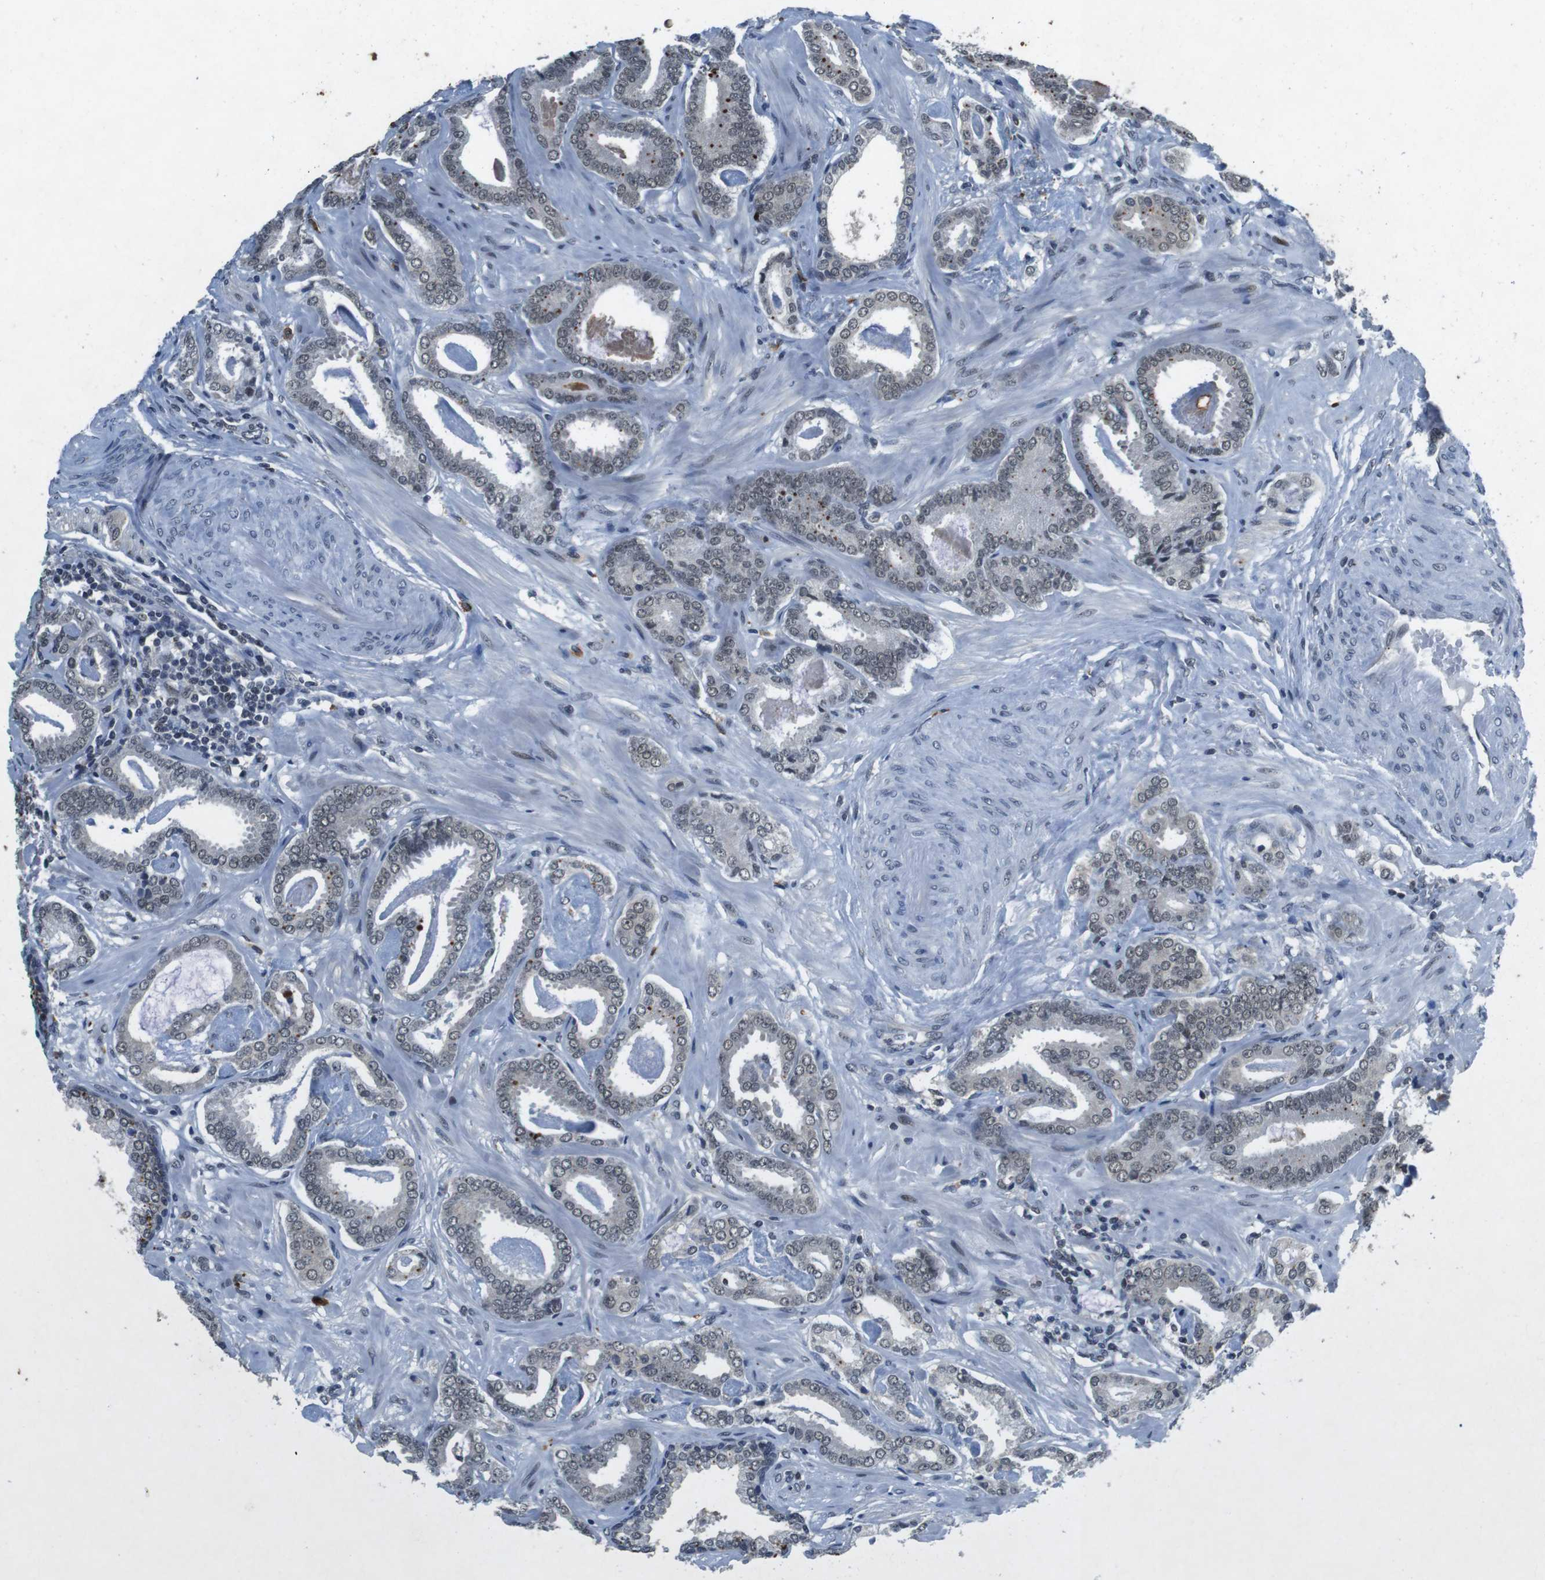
{"staining": {"intensity": "weak", "quantity": "<25%", "location": "nuclear"}, "tissue": "prostate cancer", "cell_type": "Tumor cells", "image_type": "cancer", "snomed": [{"axis": "morphology", "description": "Adenocarcinoma, Low grade"}, {"axis": "topography", "description": "Prostate"}], "caption": "An immunohistochemistry micrograph of prostate cancer is shown. There is no staining in tumor cells of prostate cancer. (DAB (3,3'-diaminobenzidine) immunohistochemistry visualized using brightfield microscopy, high magnification).", "gene": "USP7", "patient": {"sex": "male", "age": 53}}